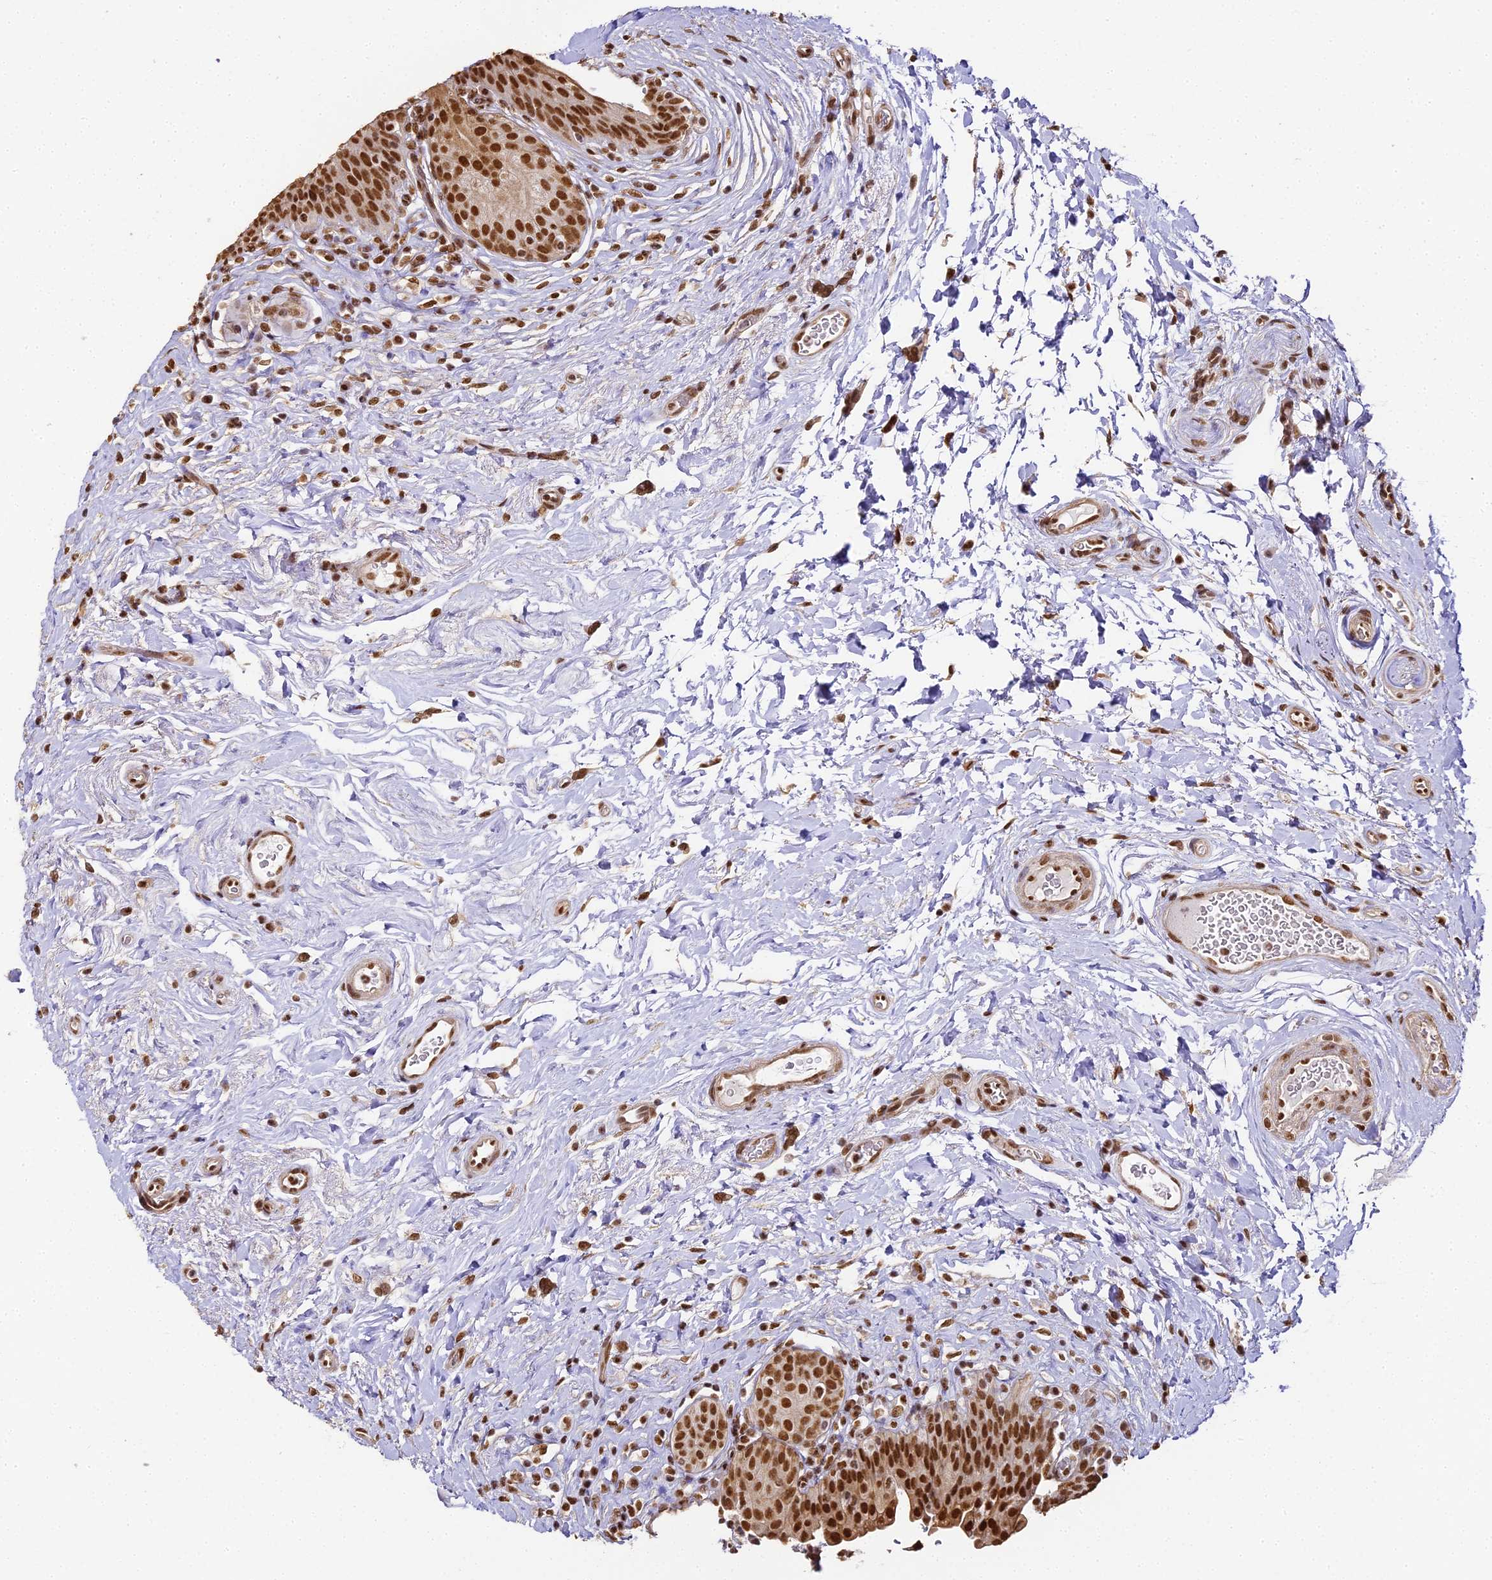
{"staining": {"intensity": "strong", "quantity": ">75%", "location": "nuclear"}, "tissue": "urinary bladder", "cell_type": "Urothelial cells", "image_type": "normal", "snomed": [{"axis": "morphology", "description": "Normal tissue, NOS"}, {"axis": "topography", "description": "Urinary bladder"}], "caption": "A histopathology image of urinary bladder stained for a protein exhibits strong nuclear brown staining in urothelial cells.", "gene": "HNRNPA1", "patient": {"sex": "male", "age": 83}}